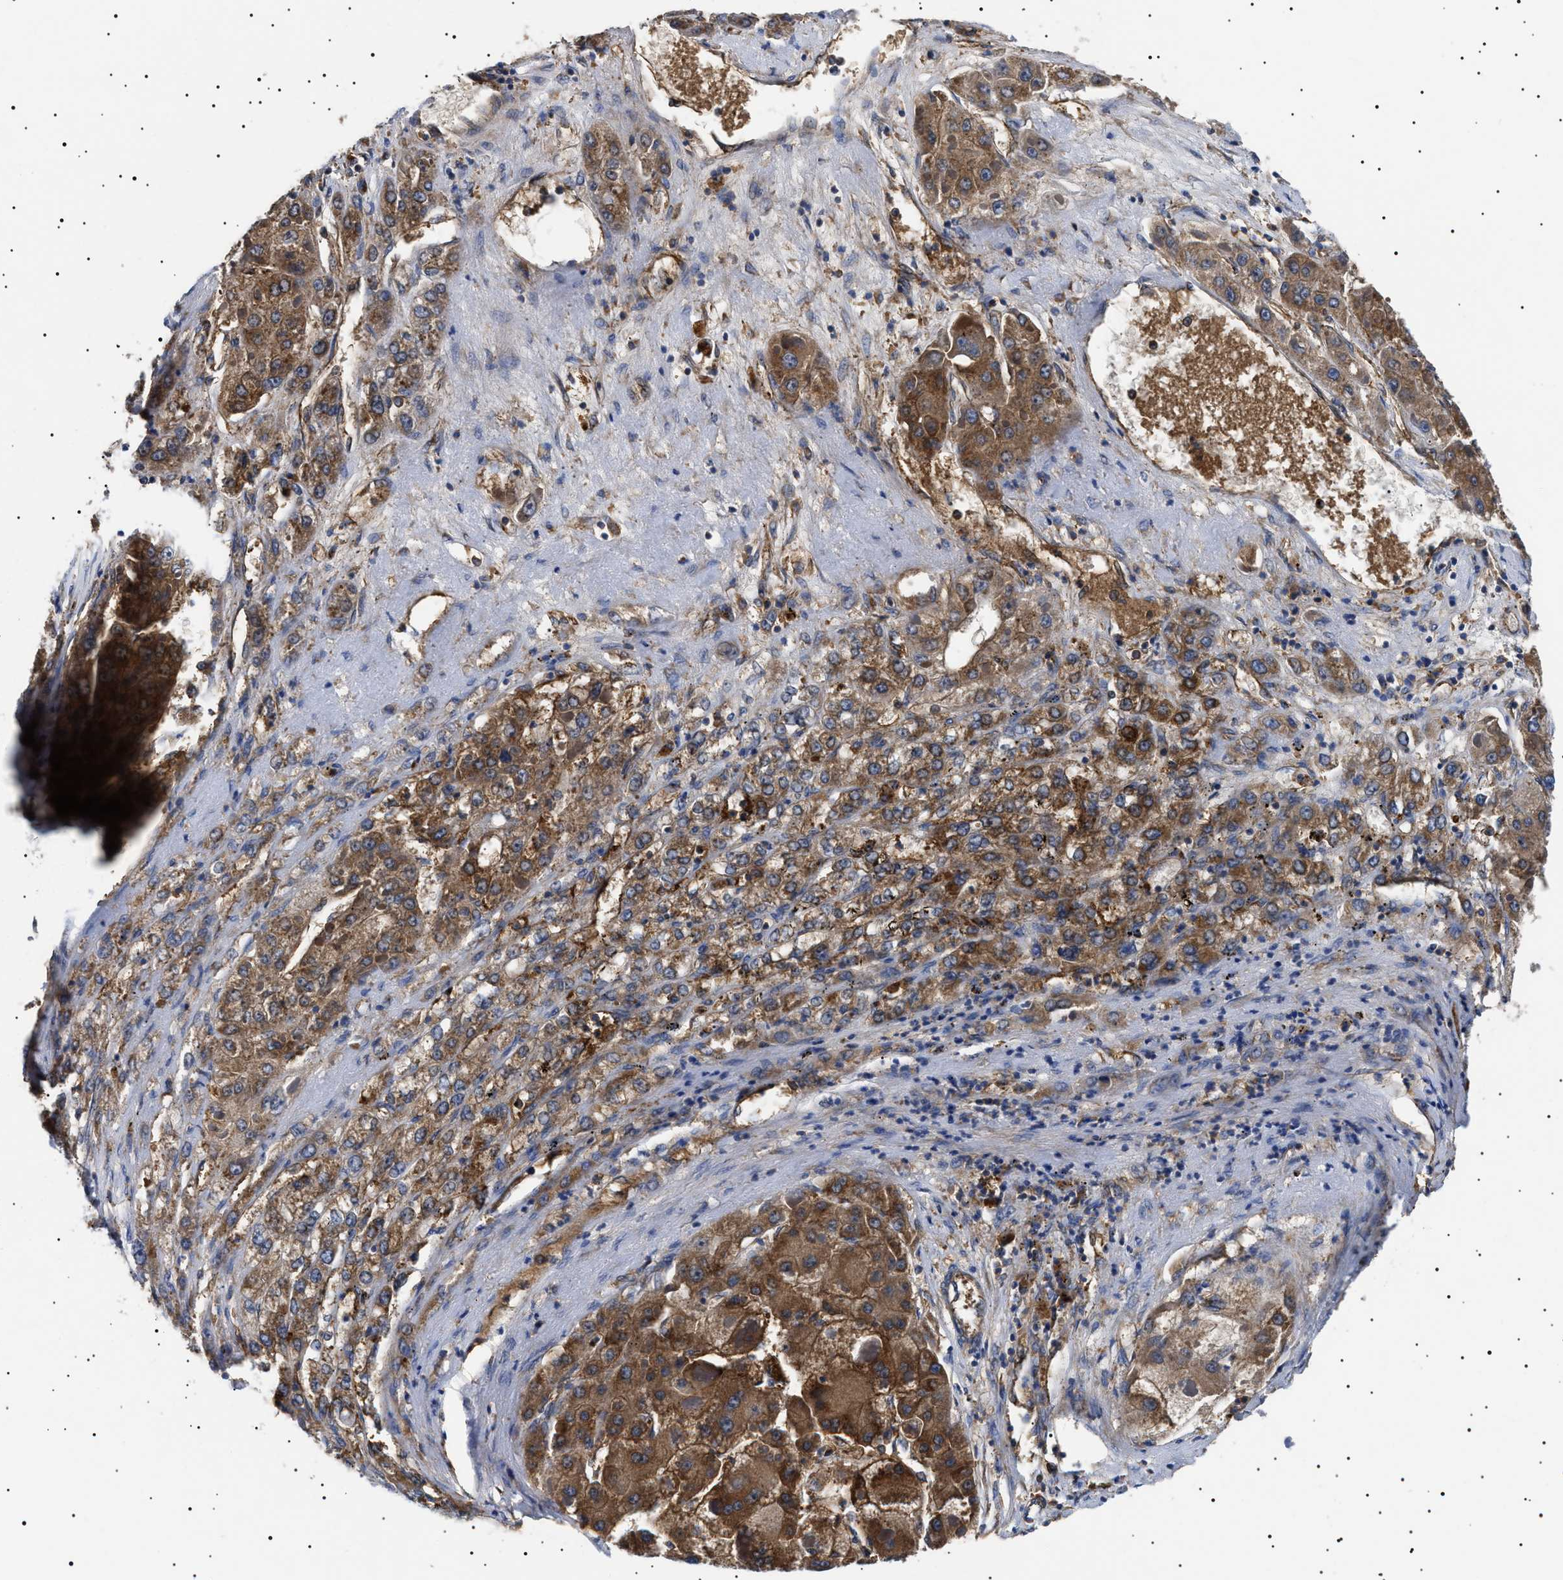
{"staining": {"intensity": "moderate", "quantity": ">75%", "location": "cytoplasmic/membranous"}, "tissue": "liver cancer", "cell_type": "Tumor cells", "image_type": "cancer", "snomed": [{"axis": "morphology", "description": "Carcinoma, Hepatocellular, NOS"}, {"axis": "topography", "description": "Liver"}], "caption": "Immunohistochemical staining of human liver cancer (hepatocellular carcinoma) reveals moderate cytoplasmic/membranous protein positivity in approximately >75% of tumor cells.", "gene": "TPP2", "patient": {"sex": "female", "age": 73}}